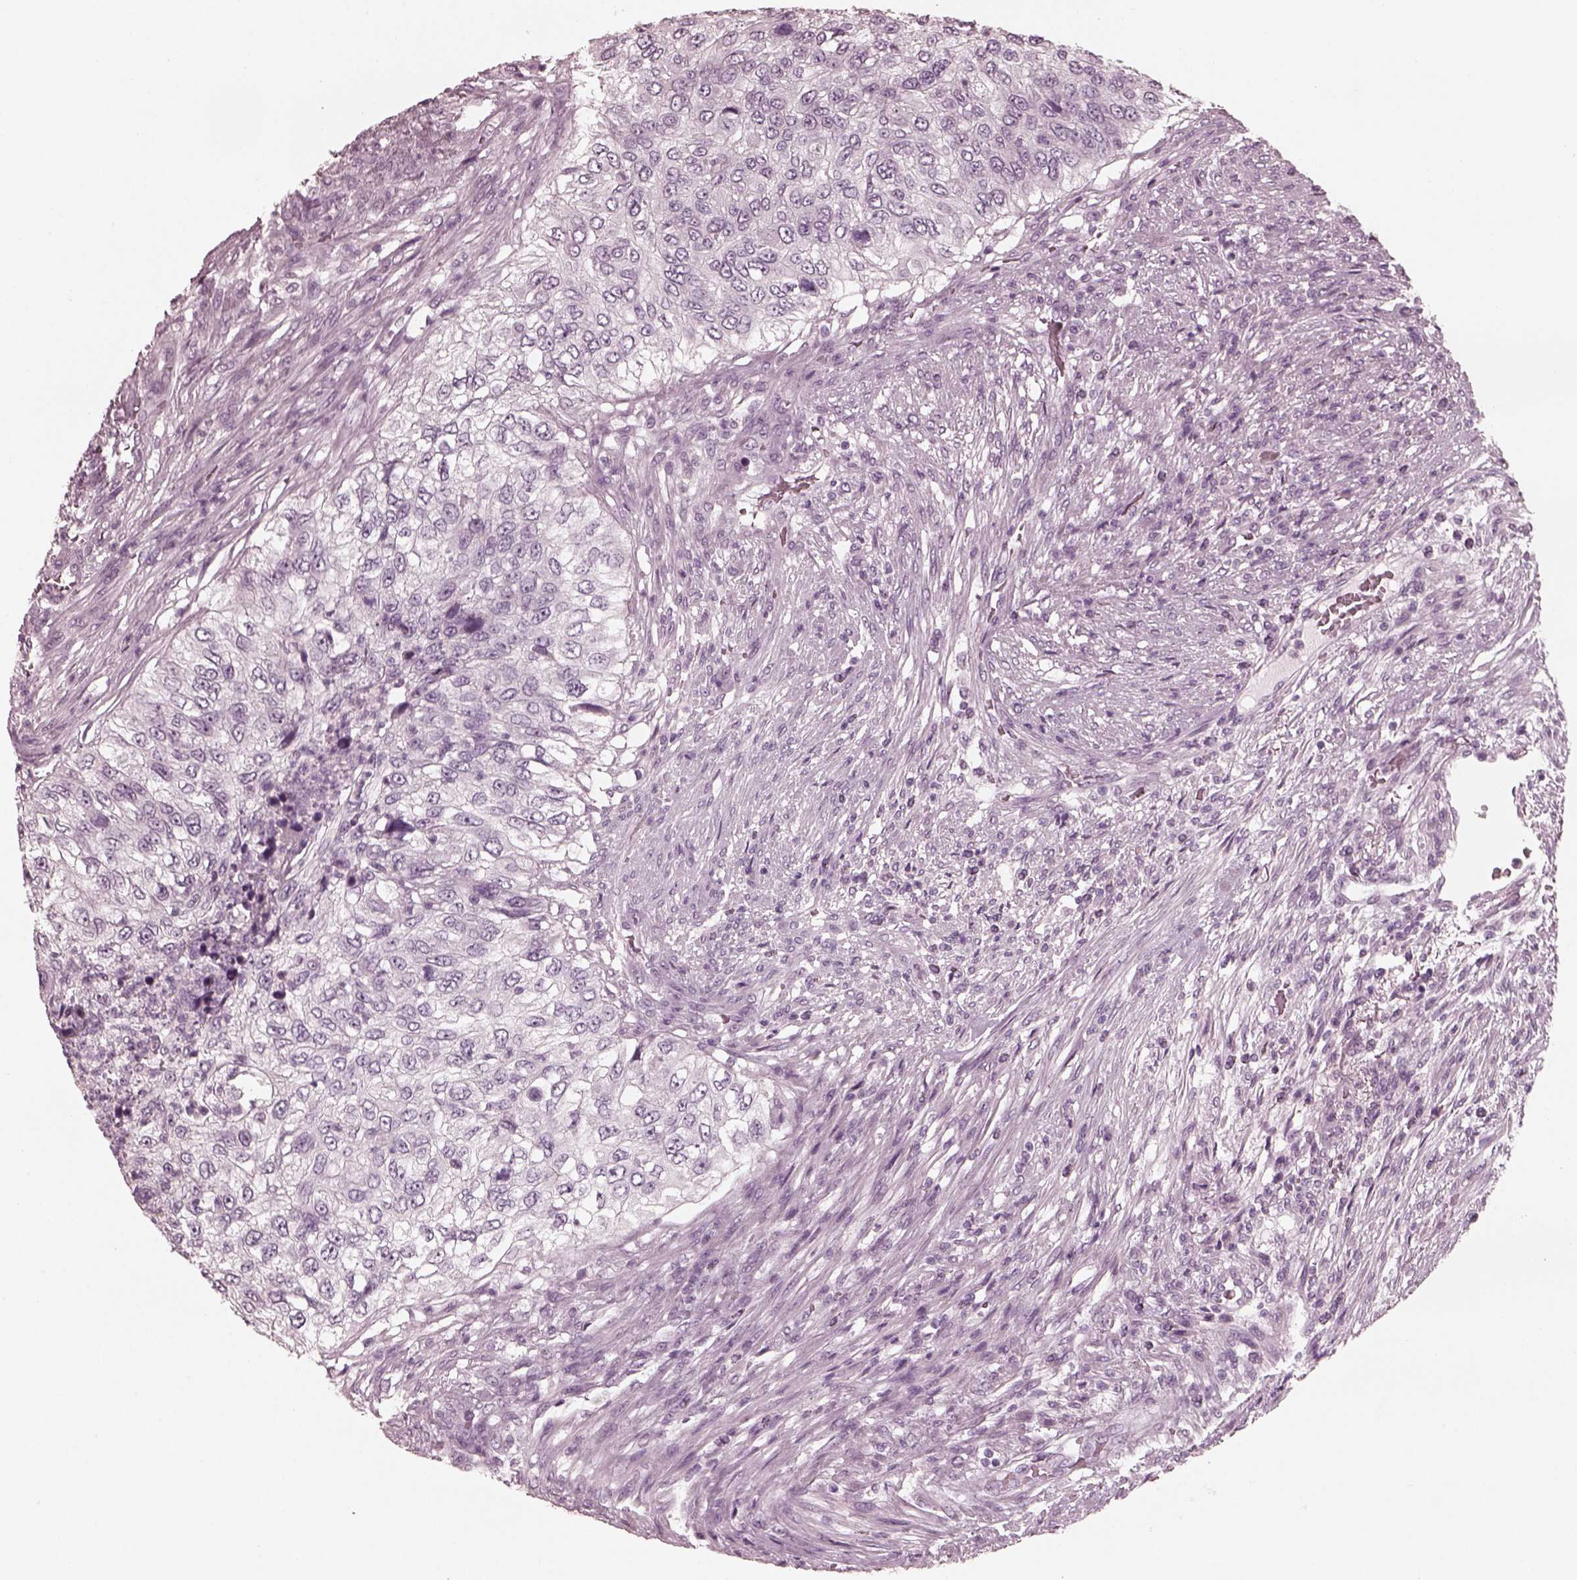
{"staining": {"intensity": "negative", "quantity": "none", "location": "none"}, "tissue": "urothelial cancer", "cell_type": "Tumor cells", "image_type": "cancer", "snomed": [{"axis": "morphology", "description": "Urothelial carcinoma, High grade"}, {"axis": "topography", "description": "Urinary bladder"}], "caption": "Tumor cells are negative for brown protein staining in urothelial cancer. (Stains: DAB (3,3'-diaminobenzidine) immunohistochemistry with hematoxylin counter stain, Microscopy: brightfield microscopy at high magnification).", "gene": "CGA", "patient": {"sex": "female", "age": 60}}